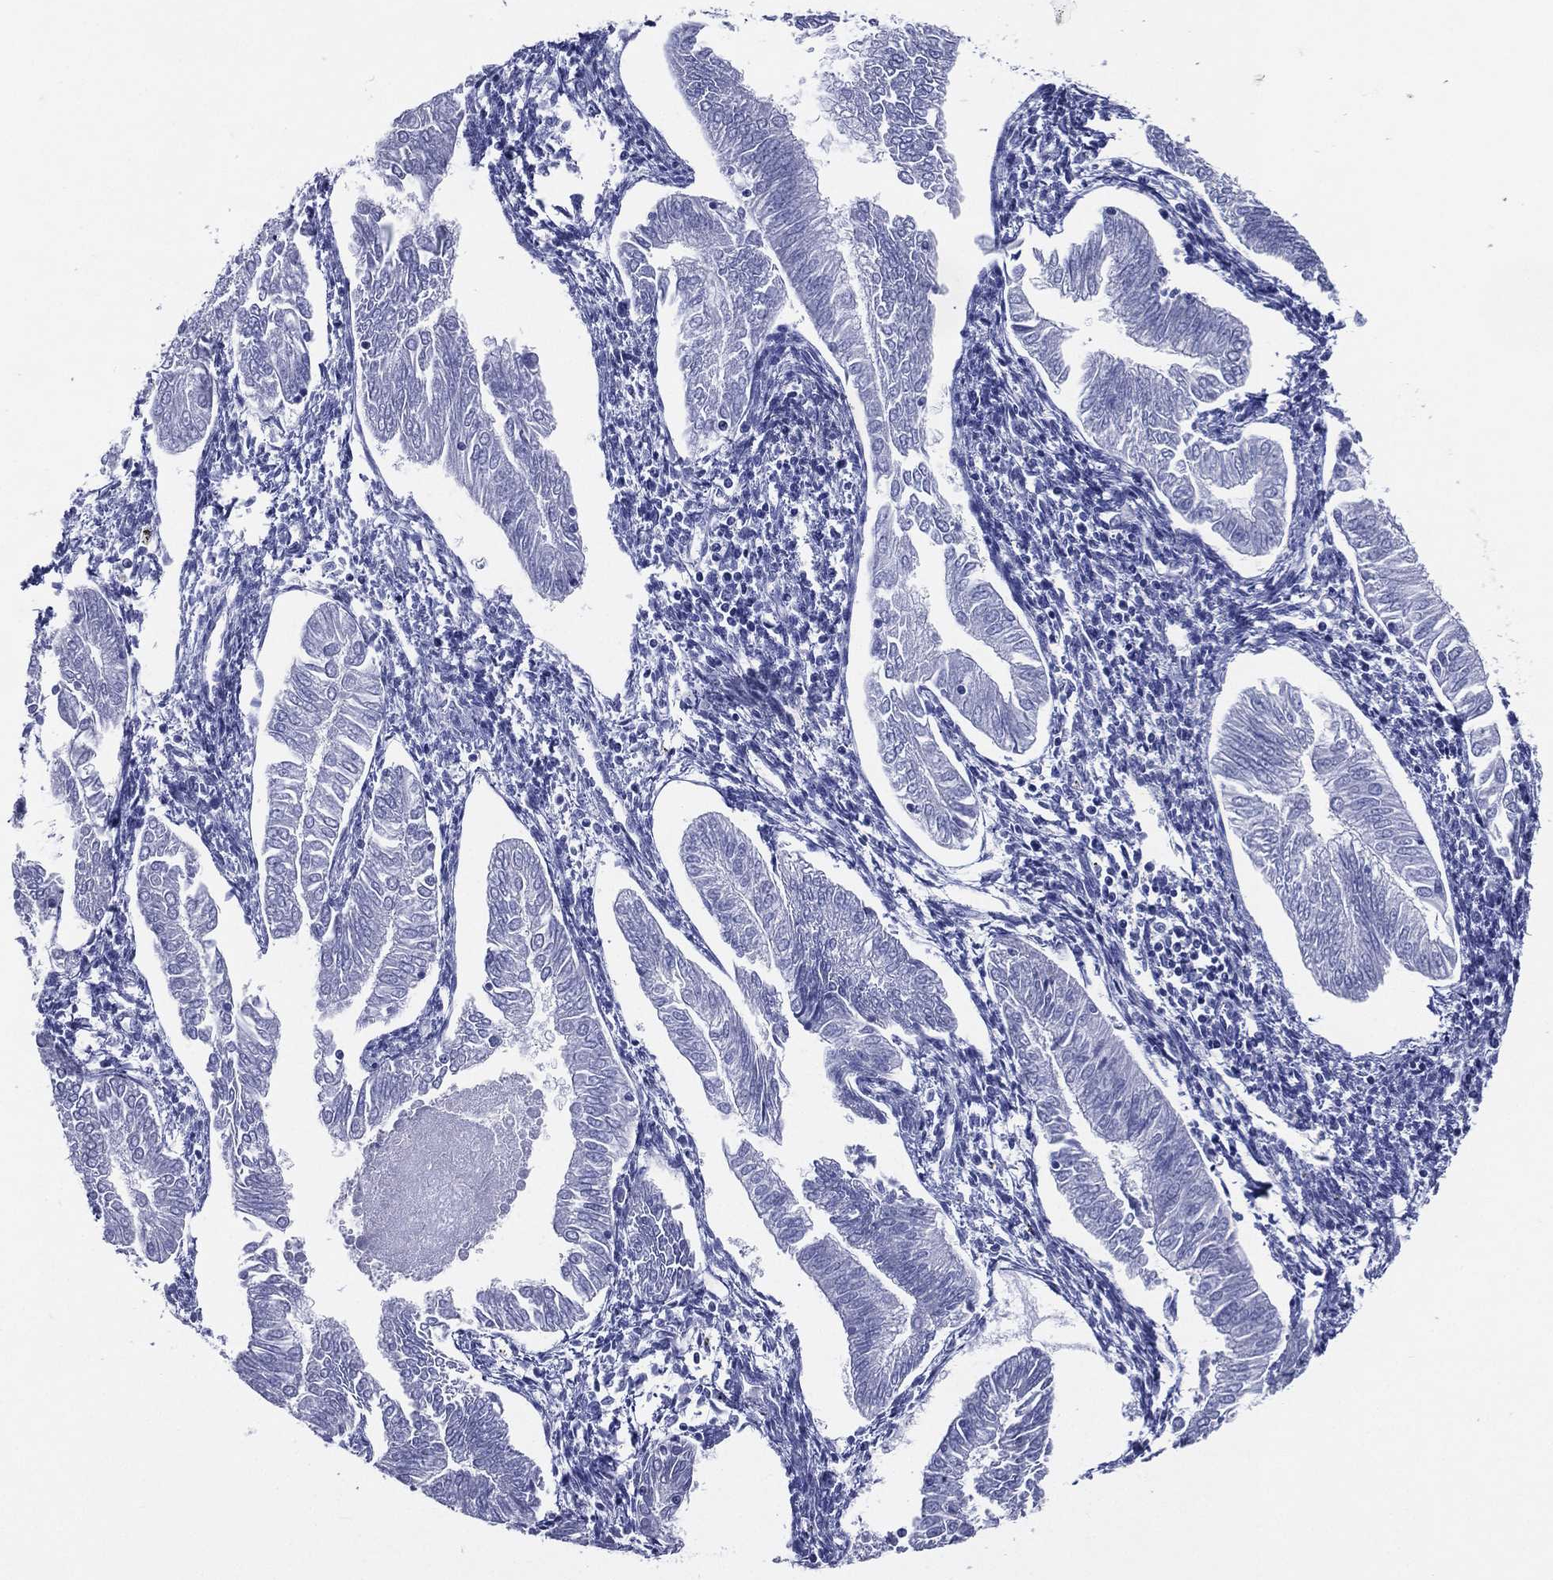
{"staining": {"intensity": "negative", "quantity": "none", "location": "none"}, "tissue": "endometrial cancer", "cell_type": "Tumor cells", "image_type": "cancer", "snomed": [{"axis": "morphology", "description": "Adenocarcinoma, NOS"}, {"axis": "topography", "description": "Endometrium"}], "caption": "Tumor cells are negative for protein expression in human adenocarcinoma (endometrial). Nuclei are stained in blue.", "gene": "ACE2", "patient": {"sex": "female", "age": 53}}